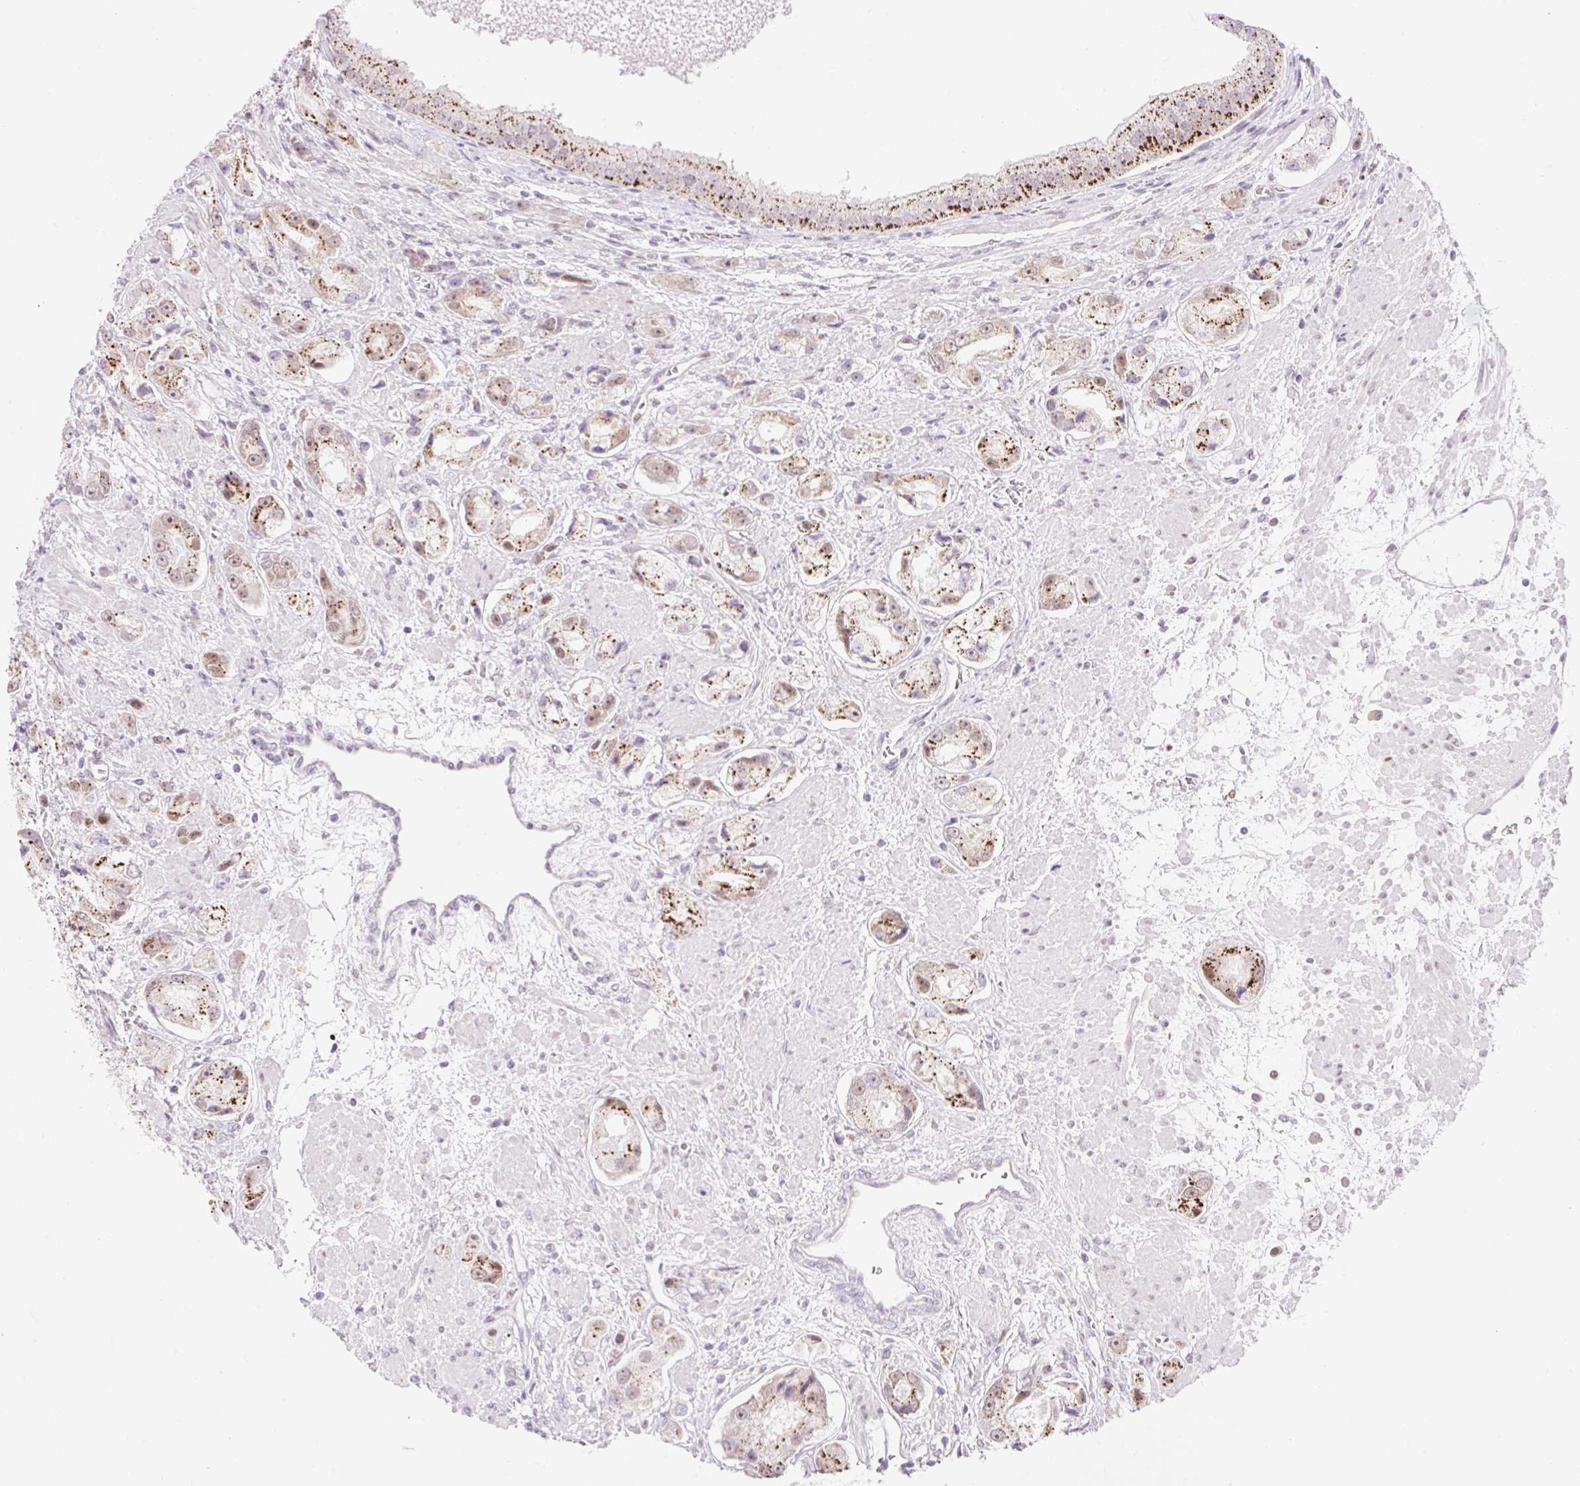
{"staining": {"intensity": "moderate", "quantity": "25%-75%", "location": "cytoplasmic/membranous,nuclear"}, "tissue": "prostate cancer", "cell_type": "Tumor cells", "image_type": "cancer", "snomed": [{"axis": "morphology", "description": "Adenocarcinoma, High grade"}, {"axis": "topography", "description": "Prostate"}], "caption": "Protein staining shows moderate cytoplasmic/membranous and nuclear expression in approximately 25%-75% of tumor cells in prostate adenocarcinoma (high-grade).", "gene": "H2BW1", "patient": {"sex": "male", "age": 67}}